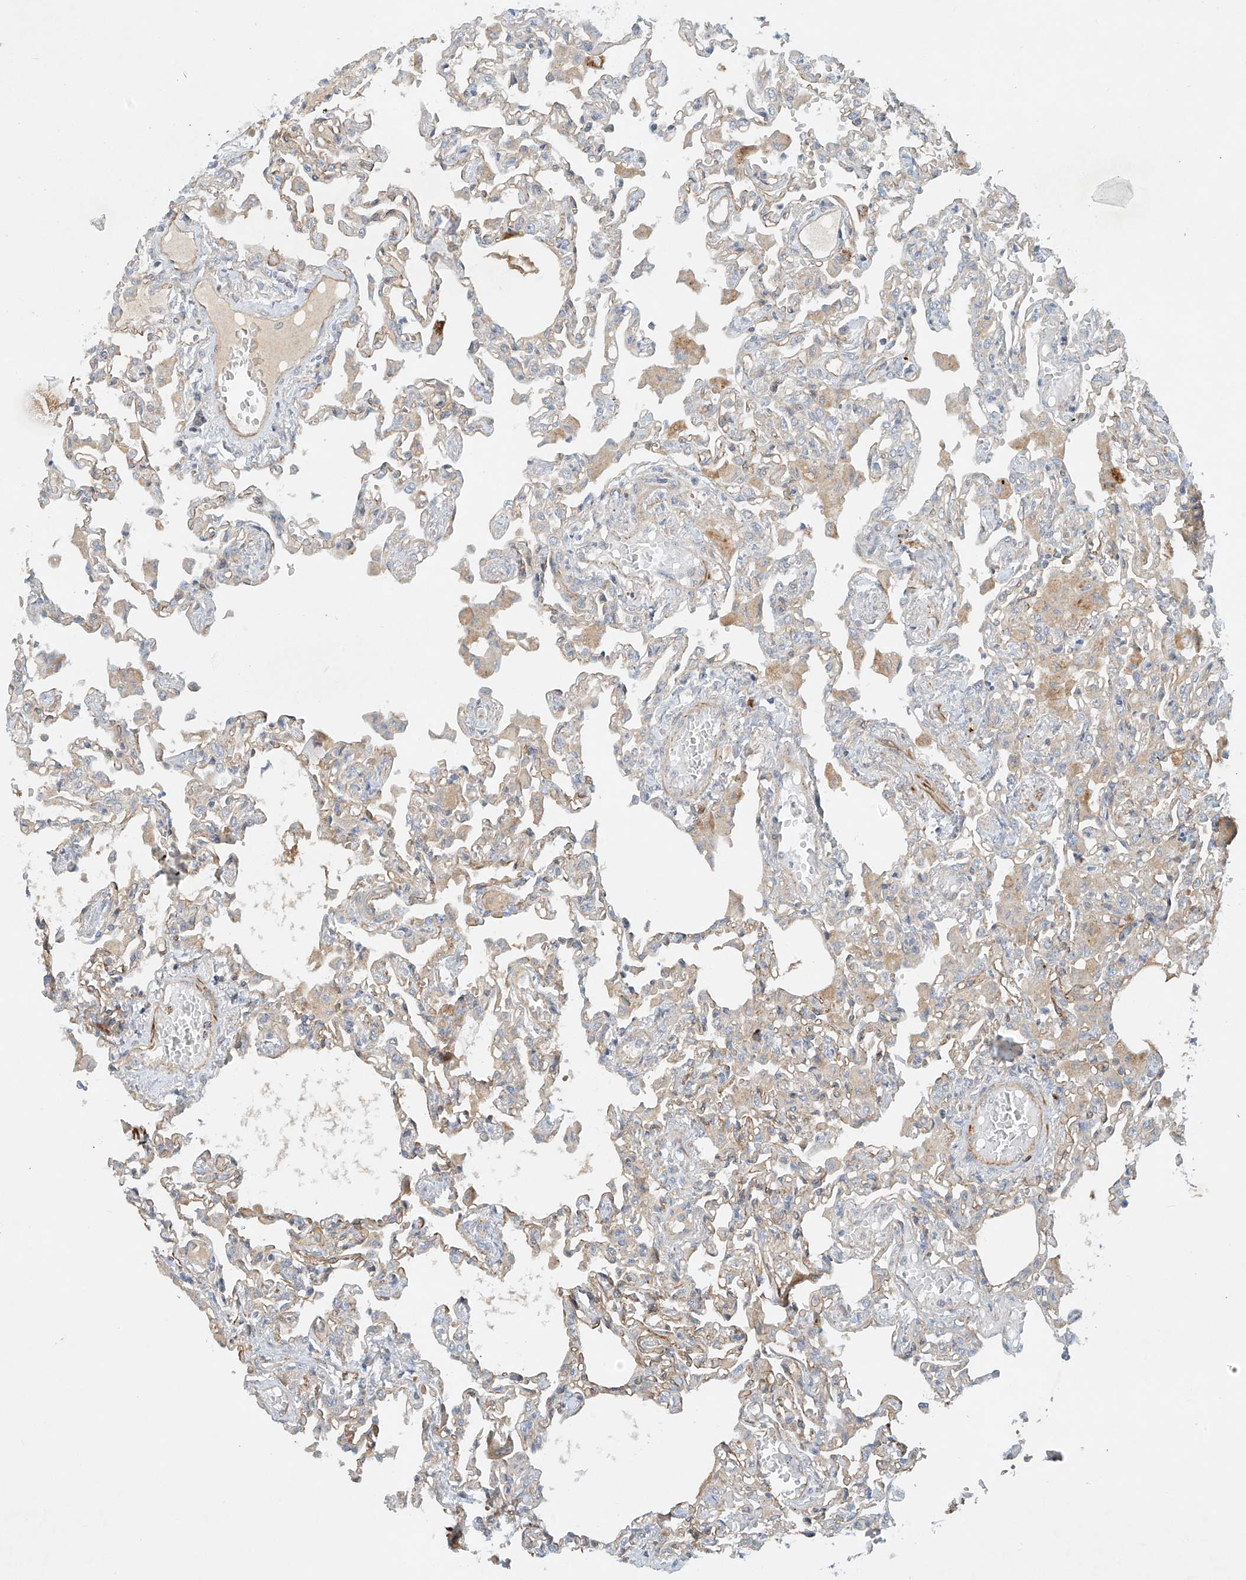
{"staining": {"intensity": "negative", "quantity": "none", "location": "none"}, "tissue": "lung", "cell_type": "Alveolar cells", "image_type": "normal", "snomed": [{"axis": "morphology", "description": "Normal tissue, NOS"}, {"axis": "topography", "description": "Bronchus"}, {"axis": "topography", "description": "Lung"}], "caption": "IHC micrograph of unremarkable lung: human lung stained with DAB (3,3'-diaminobenzidine) demonstrates no significant protein staining in alveolar cells.", "gene": "ENSG00000266202", "patient": {"sex": "female", "age": 49}}